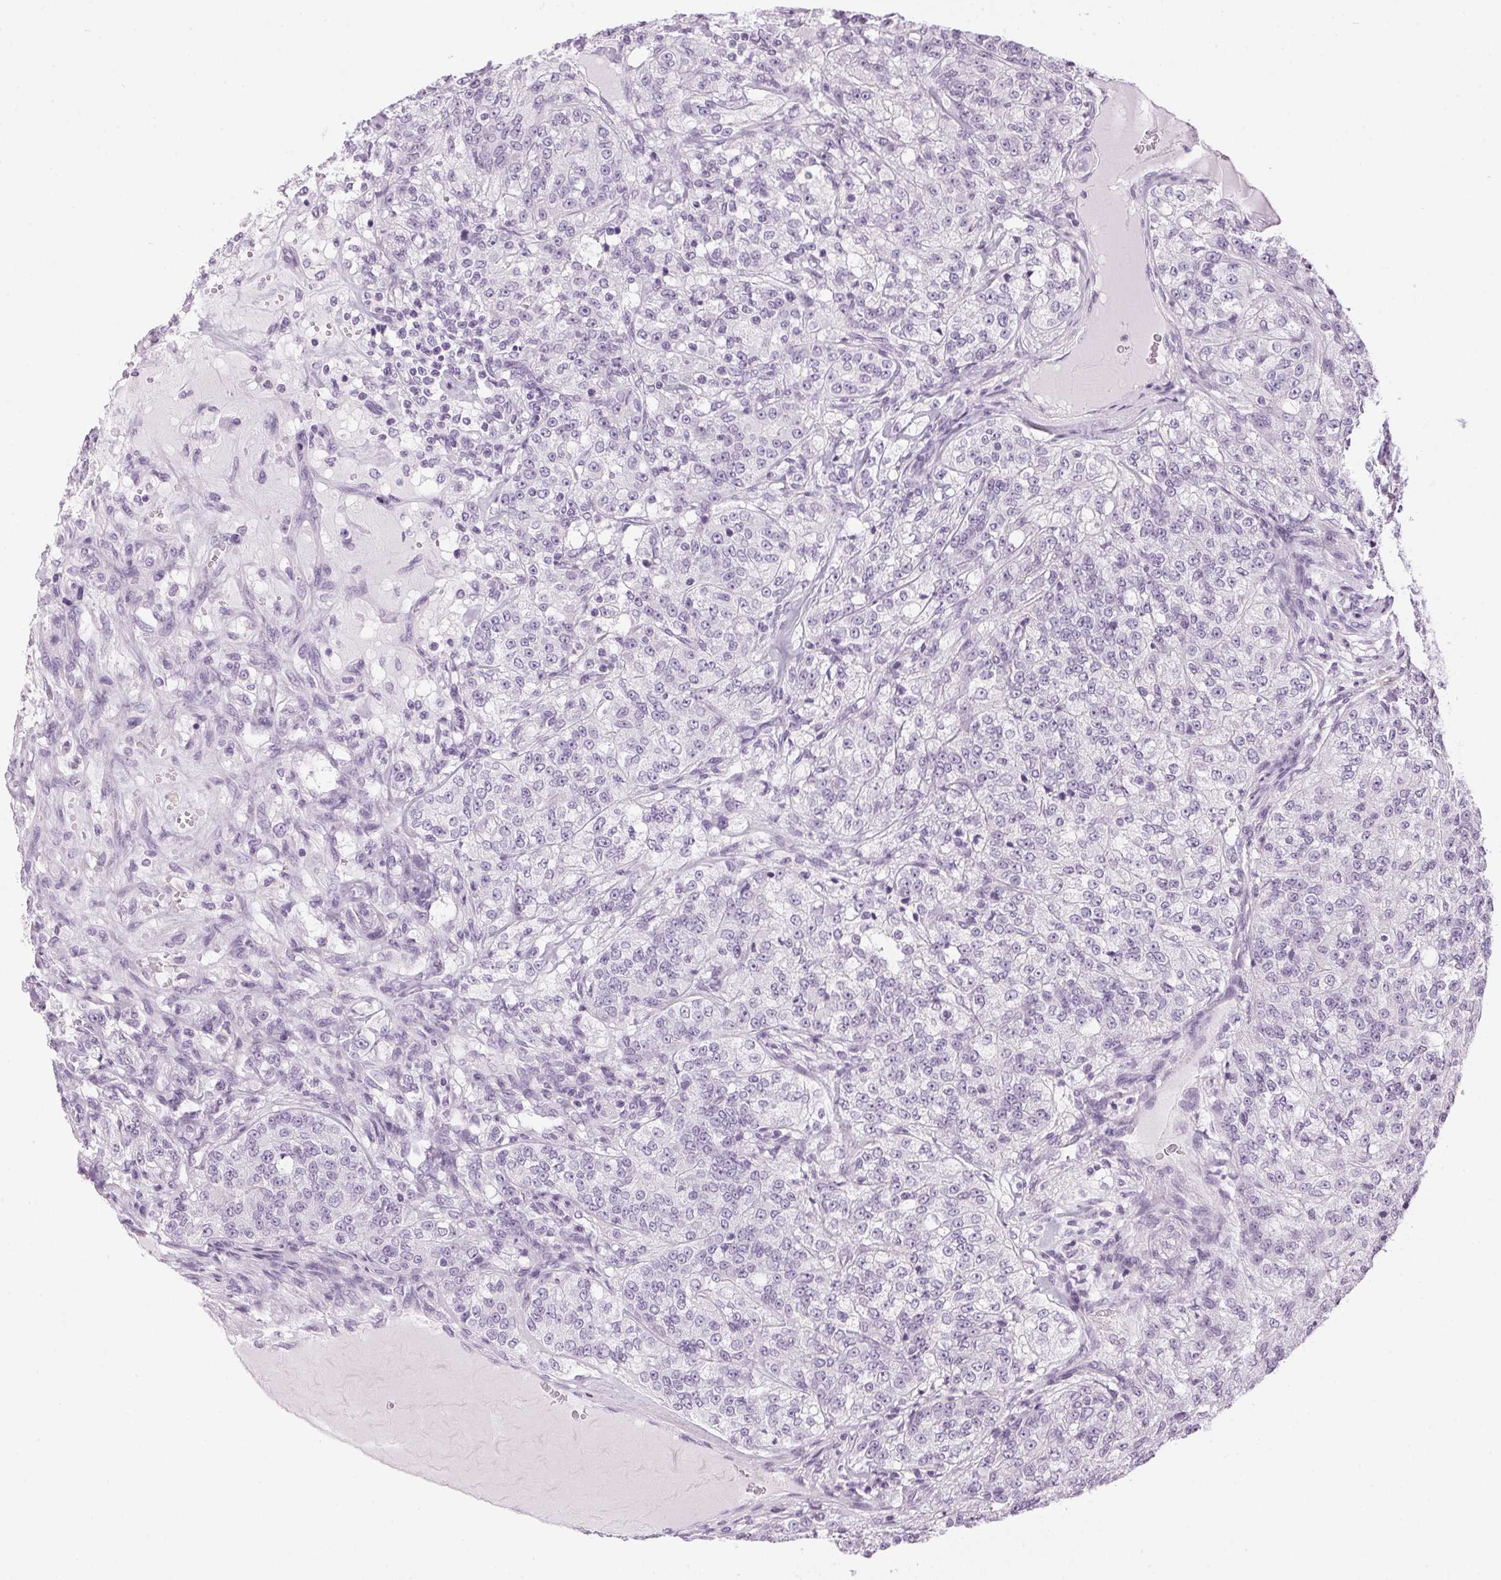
{"staining": {"intensity": "negative", "quantity": "none", "location": "none"}, "tissue": "renal cancer", "cell_type": "Tumor cells", "image_type": "cancer", "snomed": [{"axis": "morphology", "description": "Adenocarcinoma, NOS"}, {"axis": "topography", "description": "Kidney"}], "caption": "This is an immunohistochemistry histopathology image of human renal adenocarcinoma. There is no staining in tumor cells.", "gene": "SP7", "patient": {"sex": "female", "age": 63}}